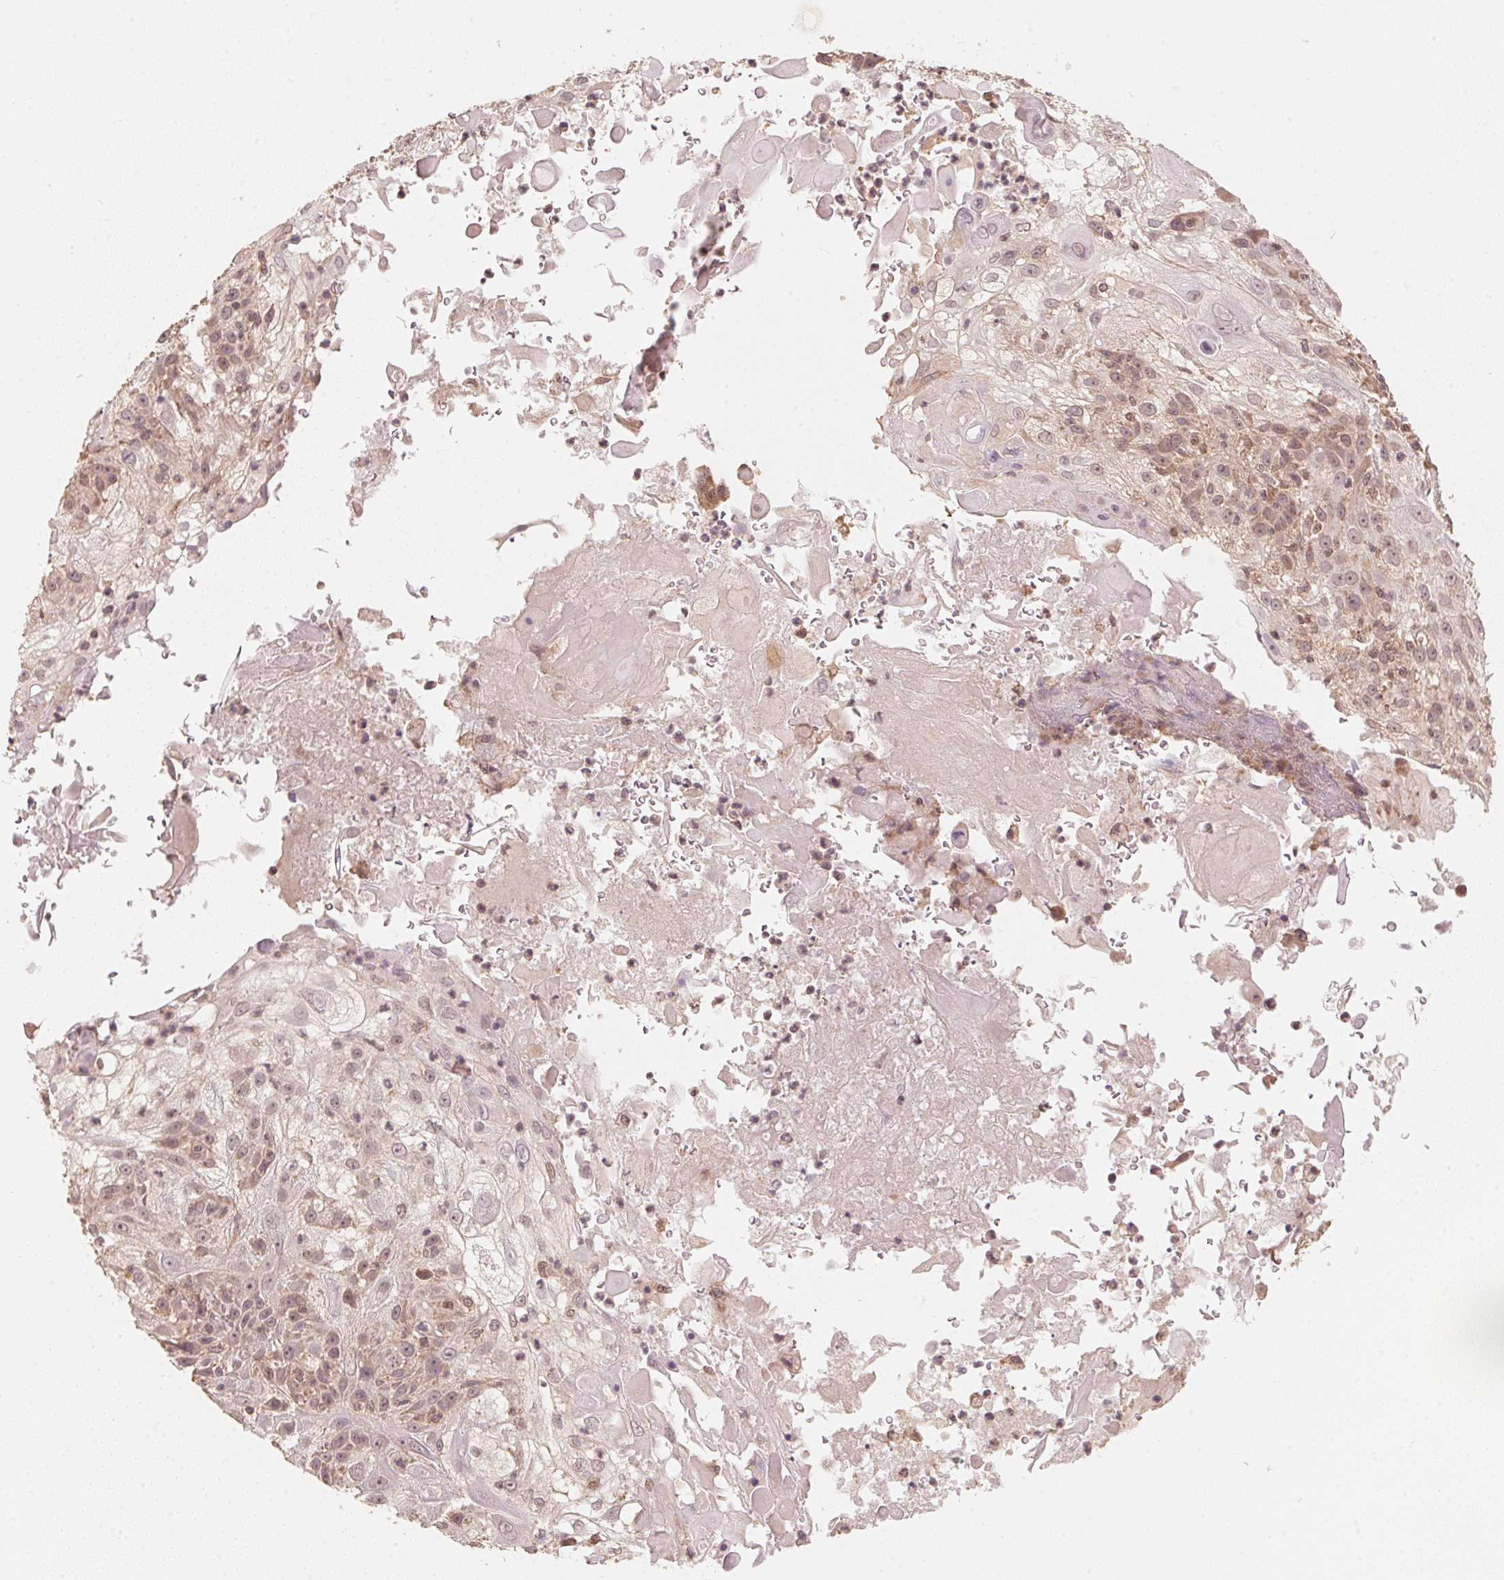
{"staining": {"intensity": "moderate", "quantity": ">75%", "location": "nuclear"}, "tissue": "skin cancer", "cell_type": "Tumor cells", "image_type": "cancer", "snomed": [{"axis": "morphology", "description": "Normal tissue, NOS"}, {"axis": "morphology", "description": "Squamous cell carcinoma, NOS"}, {"axis": "topography", "description": "Skin"}], "caption": "Immunohistochemical staining of squamous cell carcinoma (skin) reveals moderate nuclear protein expression in about >75% of tumor cells. (Brightfield microscopy of DAB IHC at high magnification).", "gene": "C2orf73", "patient": {"sex": "female", "age": 83}}